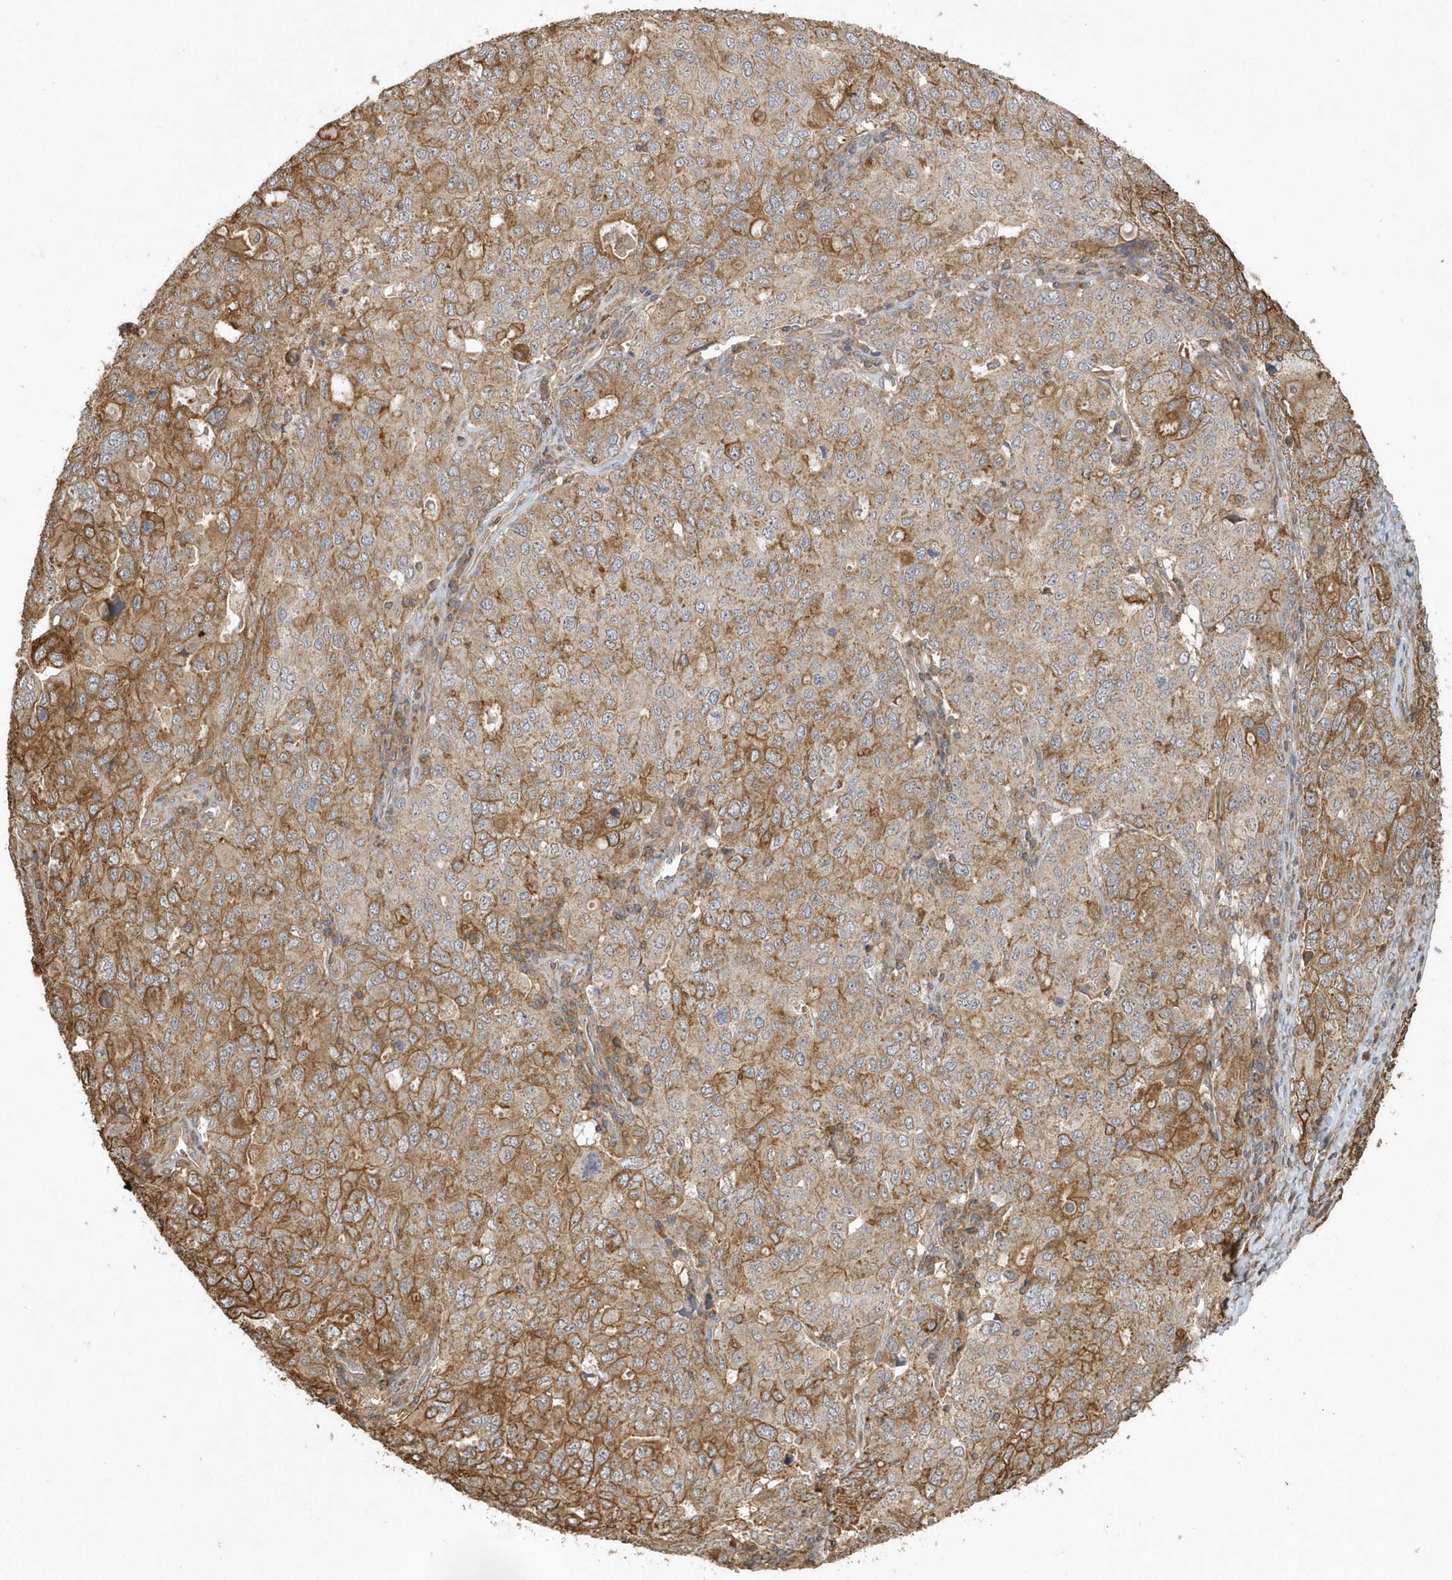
{"staining": {"intensity": "moderate", "quantity": ">75%", "location": "cytoplasmic/membranous"}, "tissue": "ovarian cancer", "cell_type": "Tumor cells", "image_type": "cancer", "snomed": [{"axis": "morphology", "description": "Carcinoma, endometroid"}, {"axis": "topography", "description": "Ovary"}], "caption": "Ovarian endometroid carcinoma stained with IHC shows moderate cytoplasmic/membranous expression in approximately >75% of tumor cells. (Brightfield microscopy of DAB IHC at high magnification).", "gene": "SENP8", "patient": {"sex": "female", "age": 62}}